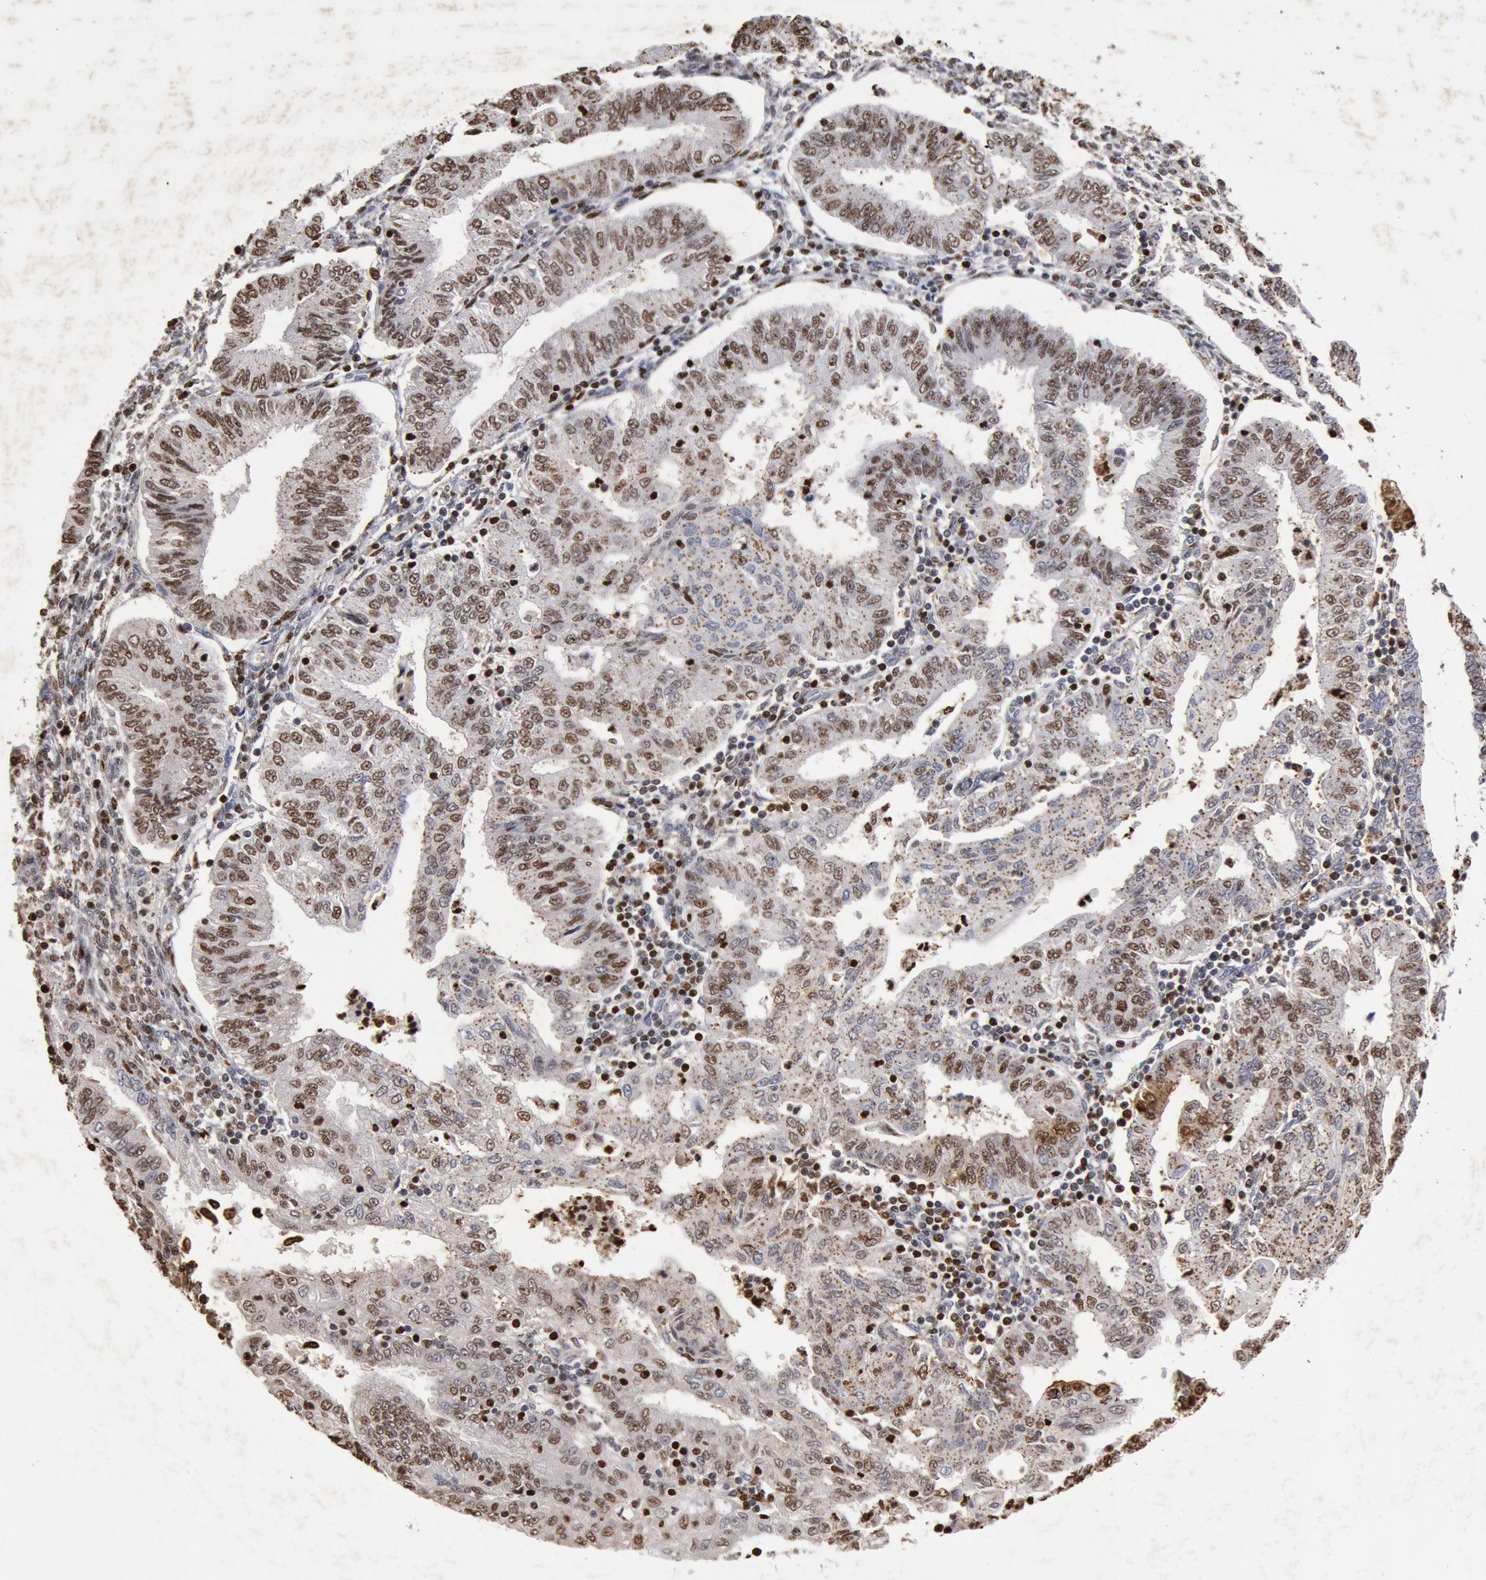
{"staining": {"intensity": "moderate", "quantity": ">75%", "location": "nuclear"}, "tissue": "endometrial cancer", "cell_type": "Tumor cells", "image_type": "cancer", "snomed": [{"axis": "morphology", "description": "Adenocarcinoma, NOS"}, {"axis": "topography", "description": "Endometrium"}], "caption": "Brown immunohistochemical staining in endometrial adenocarcinoma shows moderate nuclear staining in about >75% of tumor cells.", "gene": "FOXA2", "patient": {"sex": "female", "age": 51}}